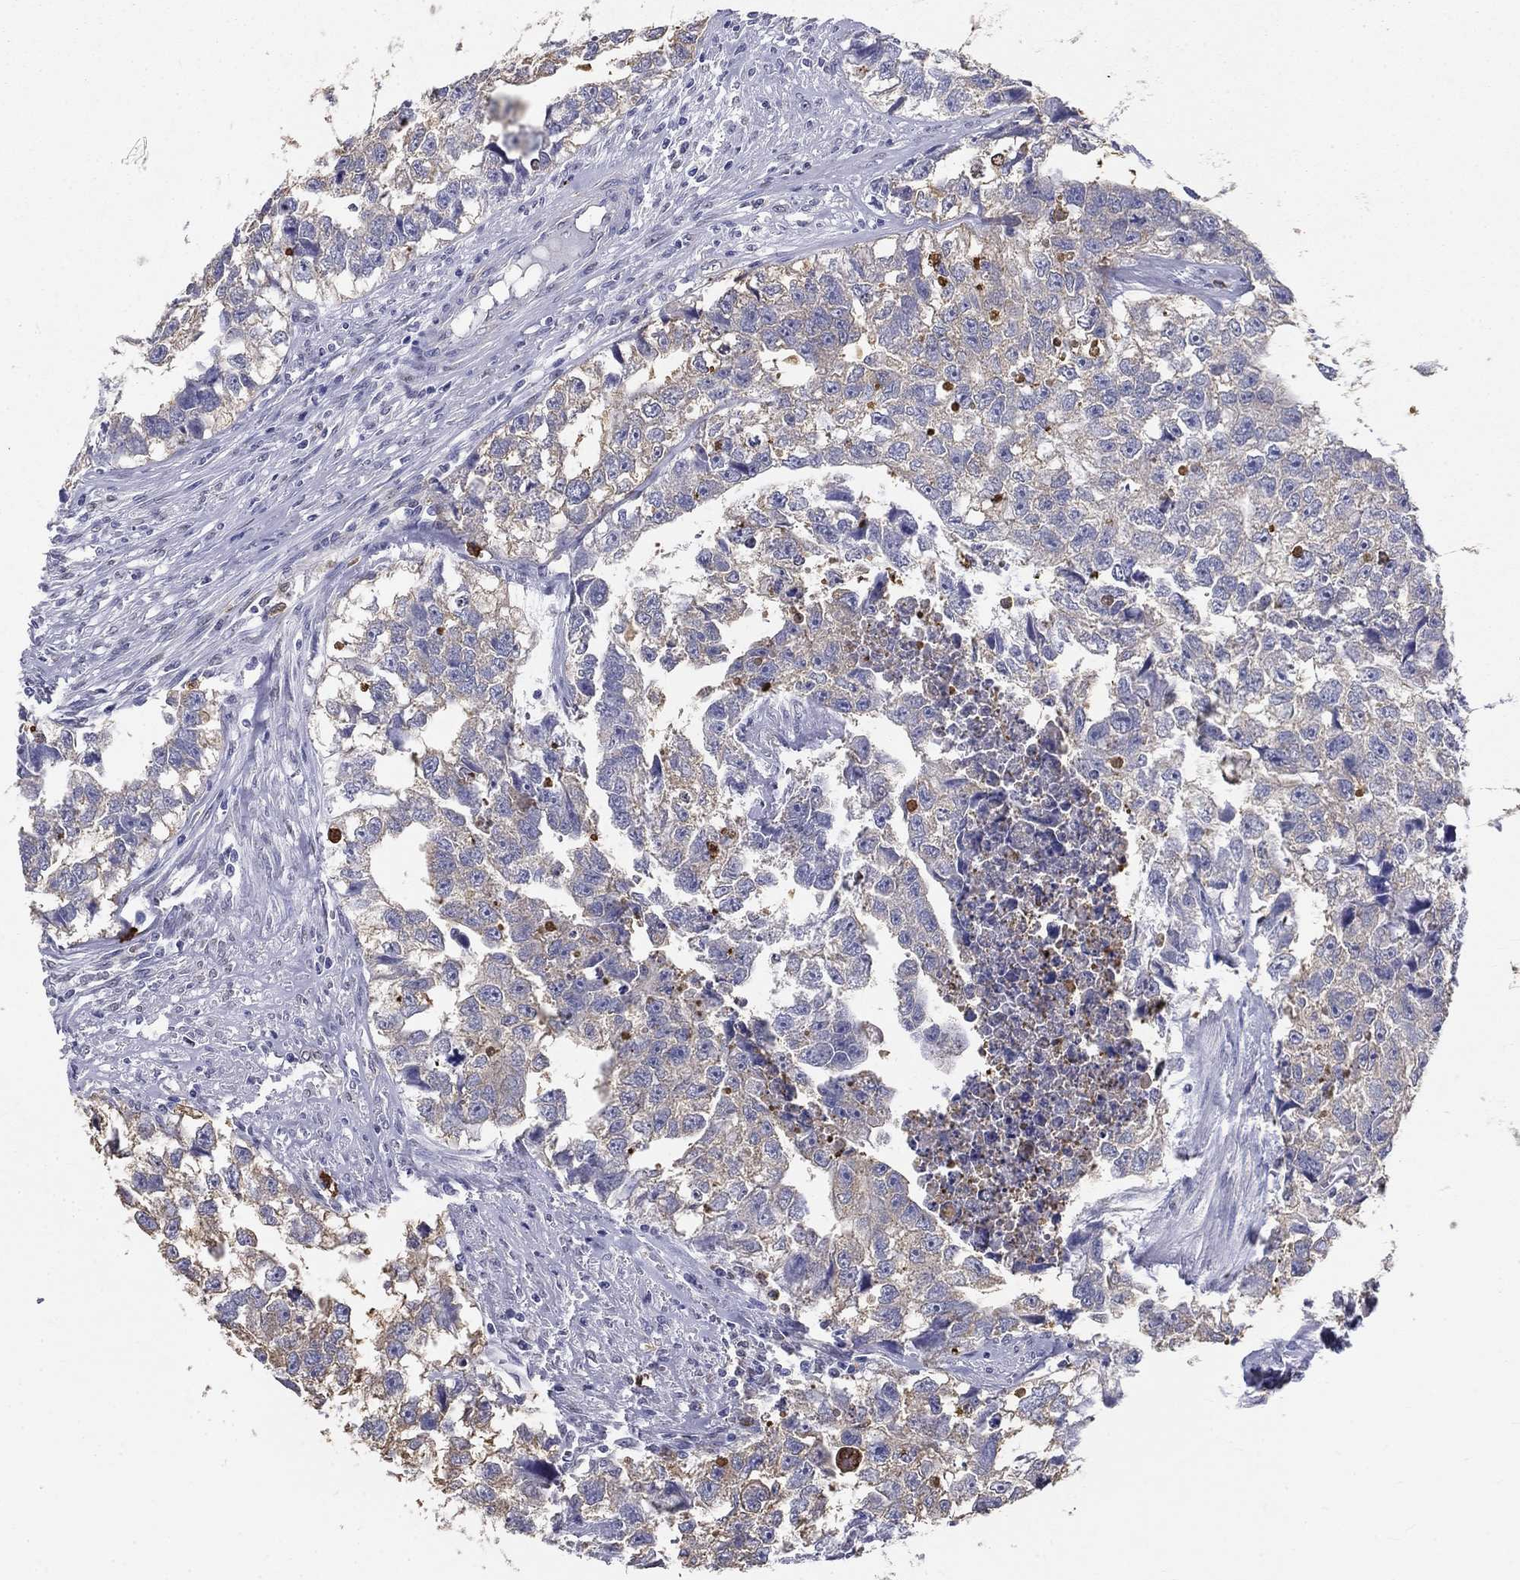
{"staining": {"intensity": "negative", "quantity": "none", "location": "none"}, "tissue": "testis cancer", "cell_type": "Tumor cells", "image_type": "cancer", "snomed": [{"axis": "morphology", "description": "Carcinoma, Embryonal, NOS"}, {"axis": "morphology", "description": "Teratoma, malignant, NOS"}, {"axis": "topography", "description": "Testis"}], "caption": "Immunohistochemical staining of human testis cancer (malignant teratoma) shows no significant expression in tumor cells. The staining is performed using DAB brown chromogen with nuclei counter-stained in using hematoxylin.", "gene": "IGSF8", "patient": {"sex": "male", "age": 44}}